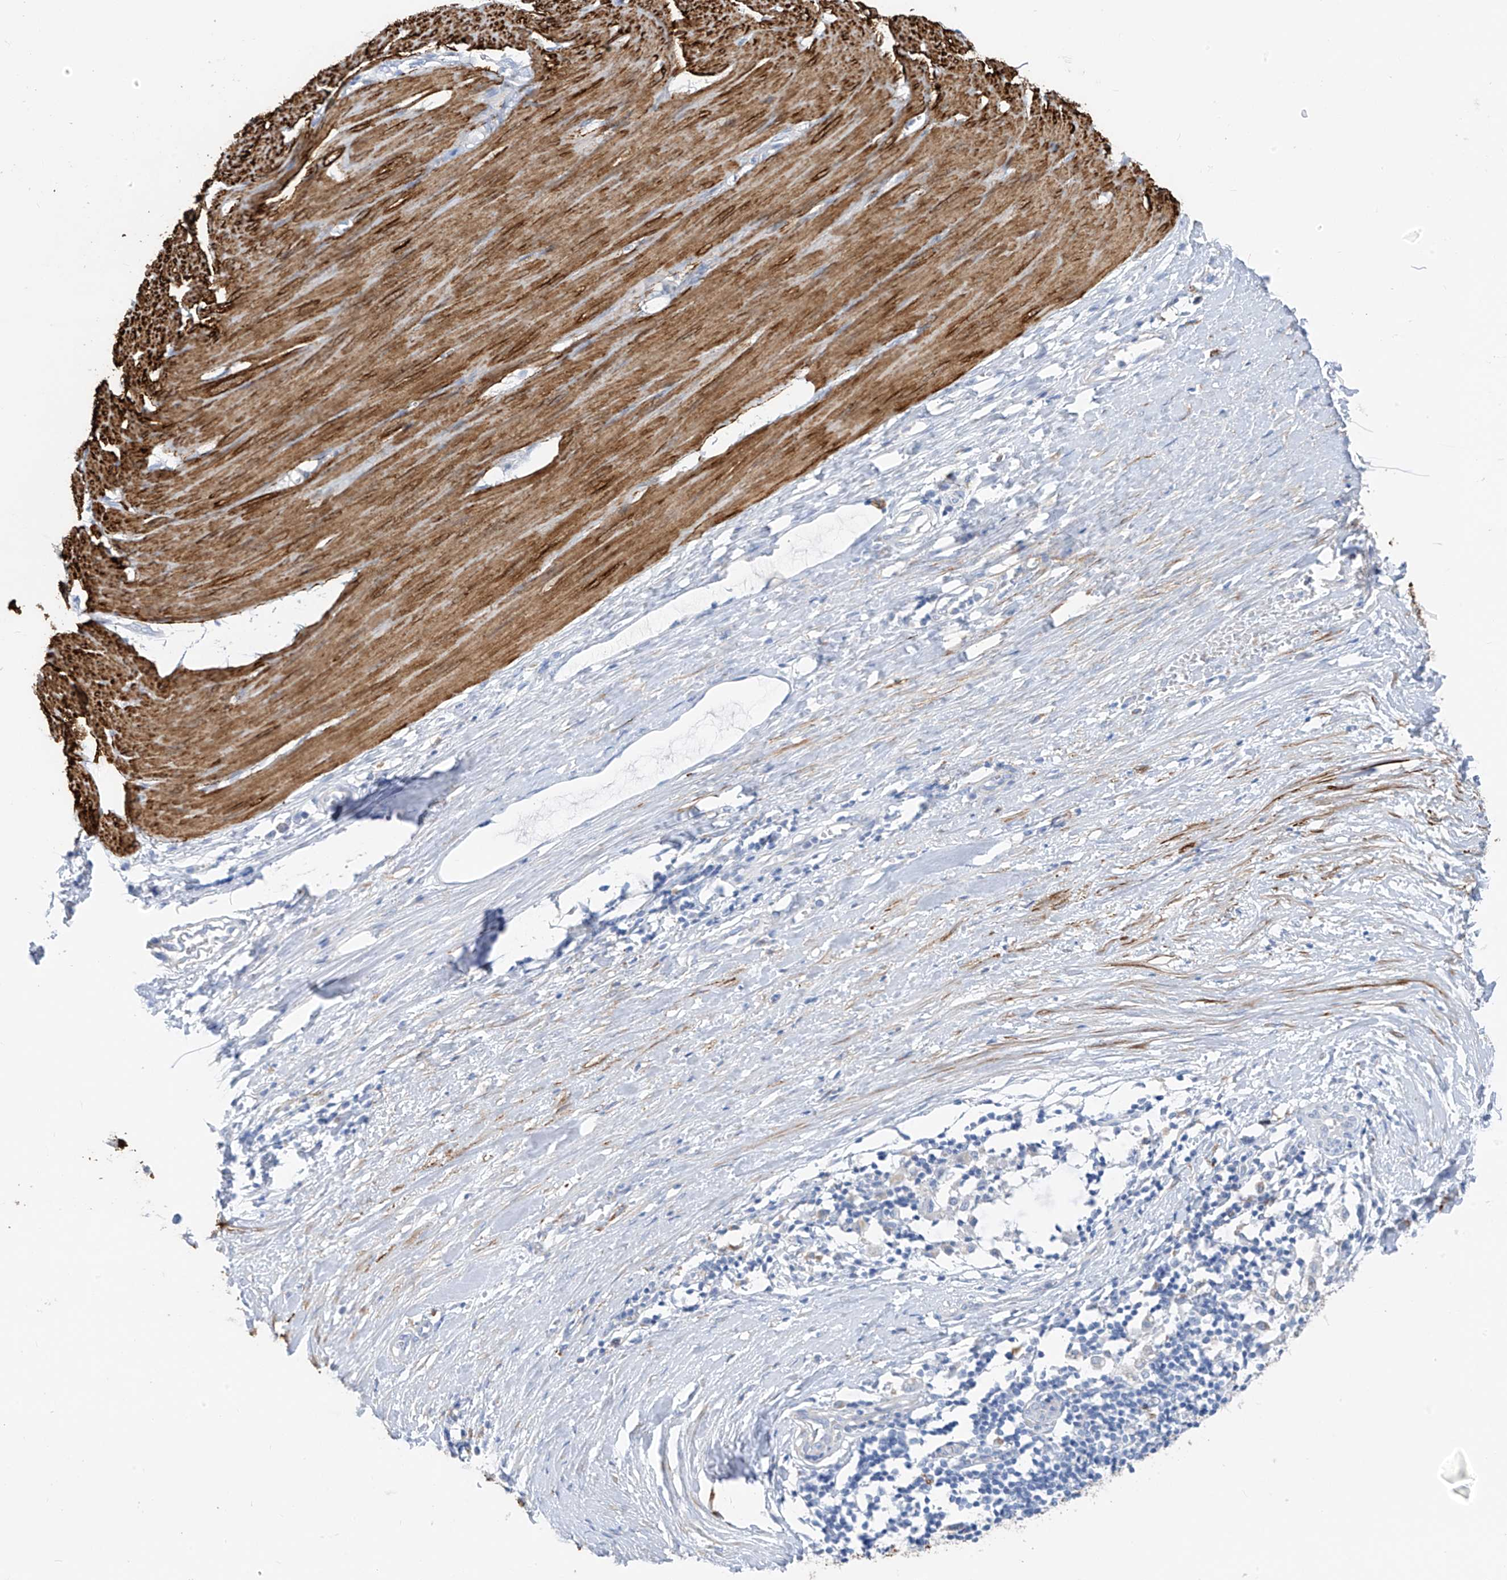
{"staining": {"intensity": "strong", "quantity": ">75%", "location": "cytoplasmic/membranous"}, "tissue": "smooth muscle", "cell_type": "Smooth muscle cells", "image_type": "normal", "snomed": [{"axis": "morphology", "description": "Normal tissue, NOS"}, {"axis": "morphology", "description": "Adenocarcinoma, NOS"}, {"axis": "topography", "description": "Colon"}, {"axis": "topography", "description": "Peripheral nerve tissue"}], "caption": "The photomicrograph shows staining of normal smooth muscle, revealing strong cytoplasmic/membranous protein expression (brown color) within smooth muscle cells.", "gene": "GLMP", "patient": {"sex": "male", "age": 14}}